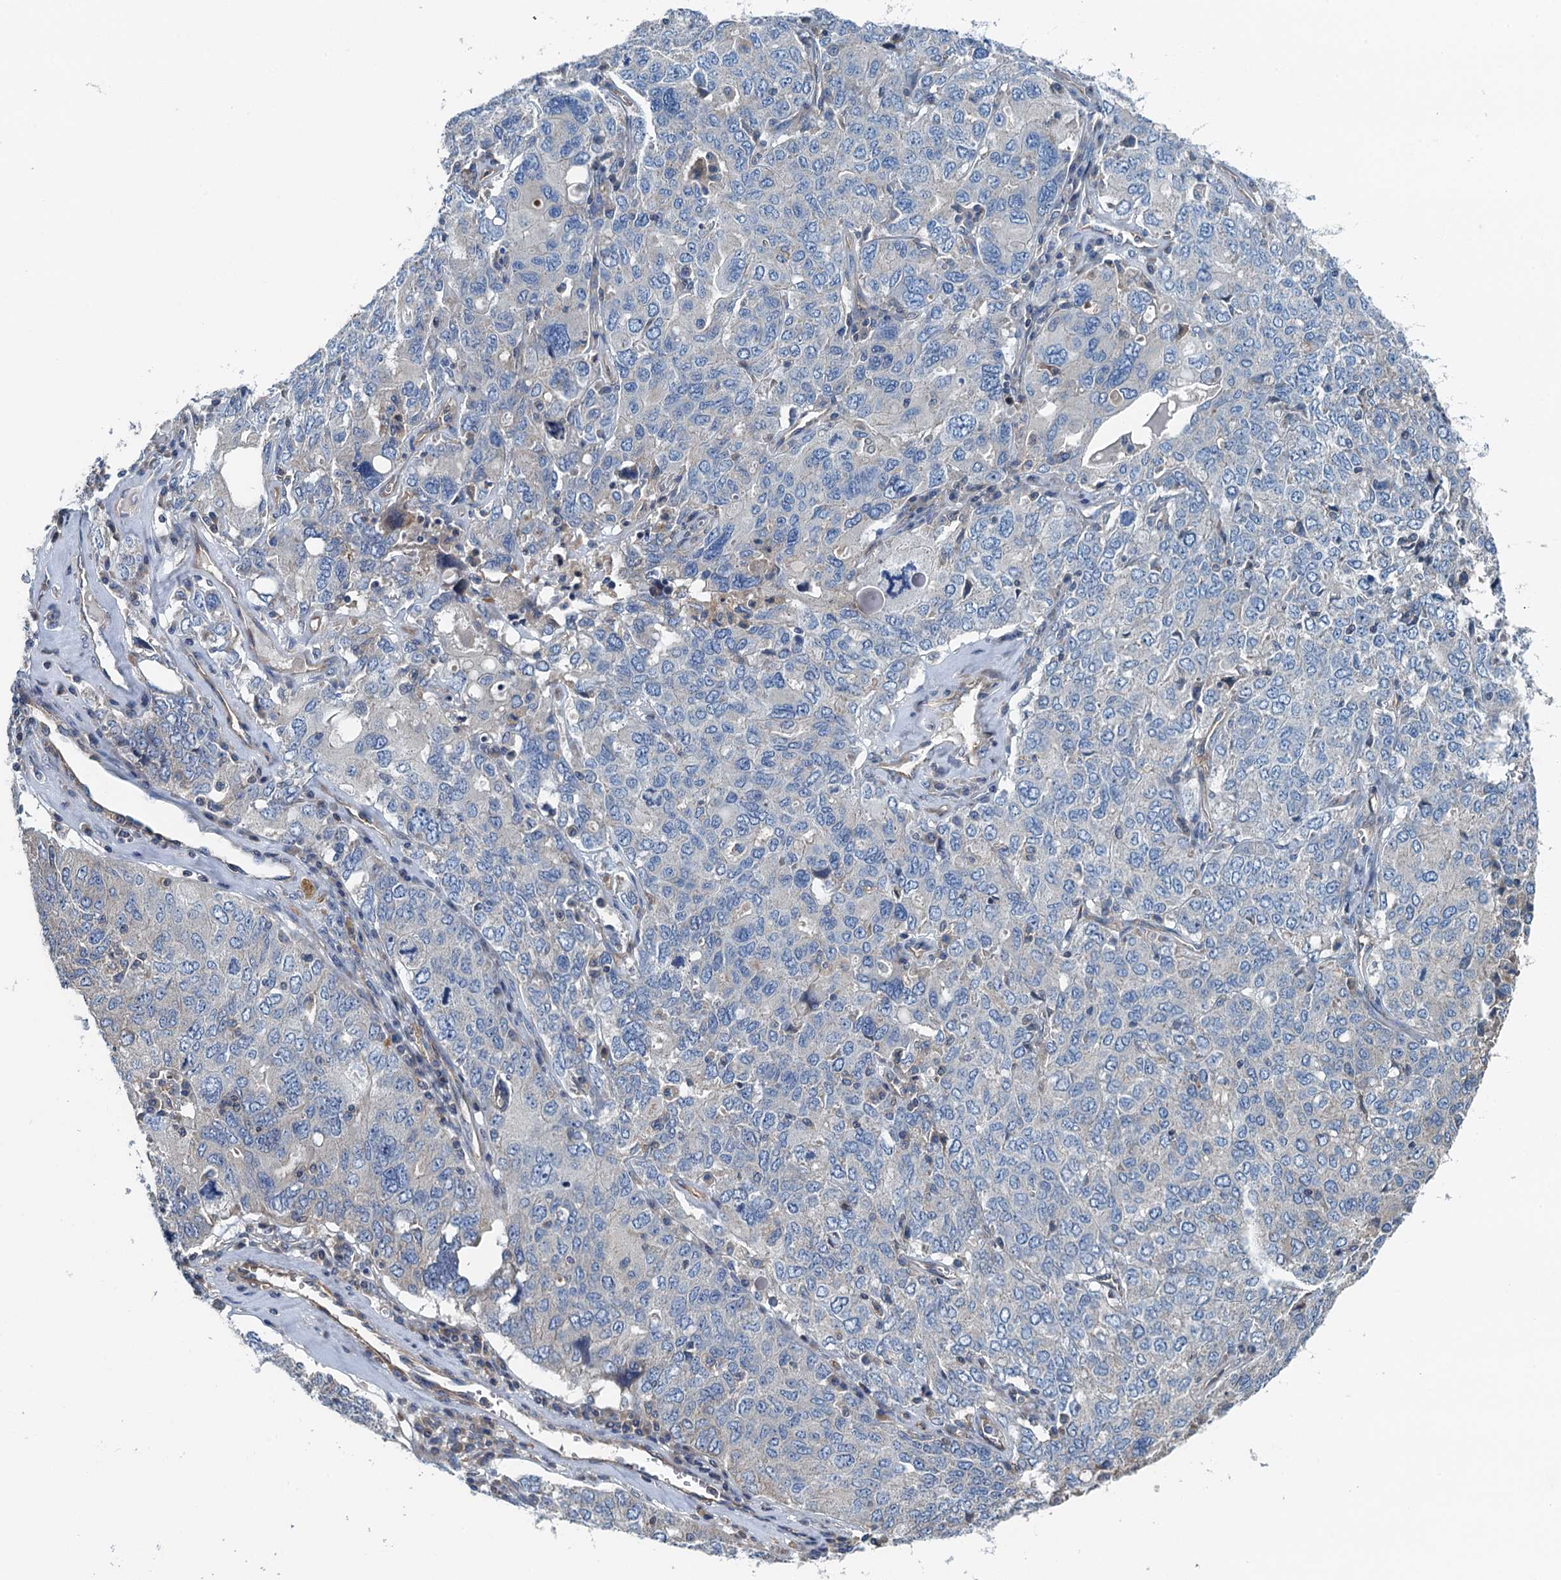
{"staining": {"intensity": "negative", "quantity": "none", "location": "none"}, "tissue": "ovarian cancer", "cell_type": "Tumor cells", "image_type": "cancer", "snomed": [{"axis": "morphology", "description": "Carcinoma, endometroid"}, {"axis": "topography", "description": "Ovary"}], "caption": "Immunohistochemistry (IHC) photomicrograph of human endometroid carcinoma (ovarian) stained for a protein (brown), which demonstrates no expression in tumor cells.", "gene": "PPP1R14D", "patient": {"sex": "female", "age": 62}}